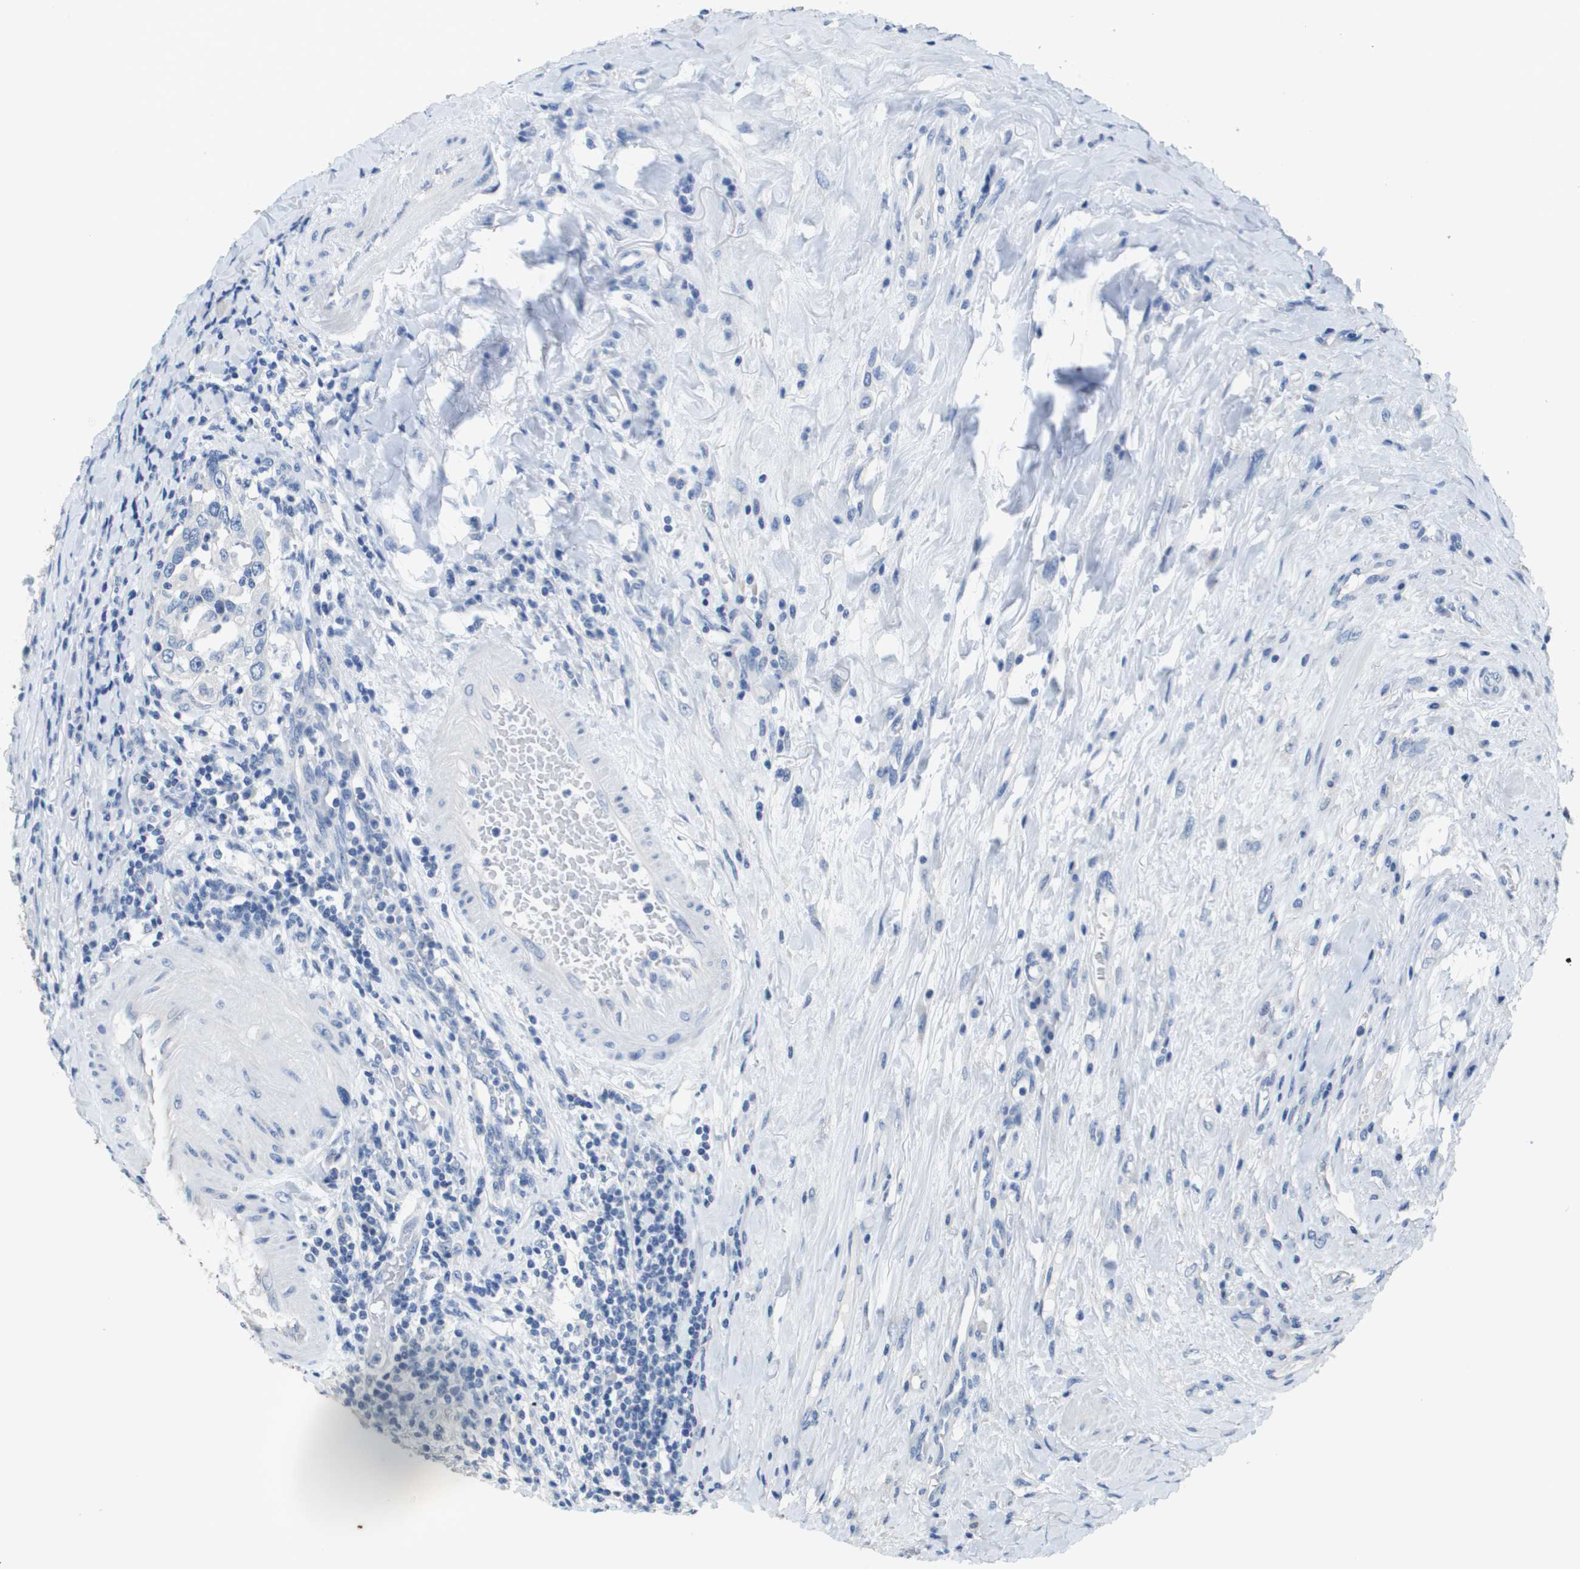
{"staining": {"intensity": "negative", "quantity": "none", "location": "none"}, "tissue": "urothelial cancer", "cell_type": "Tumor cells", "image_type": "cancer", "snomed": [{"axis": "morphology", "description": "Urothelial carcinoma, High grade"}, {"axis": "topography", "description": "Urinary bladder"}], "caption": "Human urothelial cancer stained for a protein using immunohistochemistry (IHC) demonstrates no staining in tumor cells.", "gene": "MT3", "patient": {"sex": "female", "age": 80}}